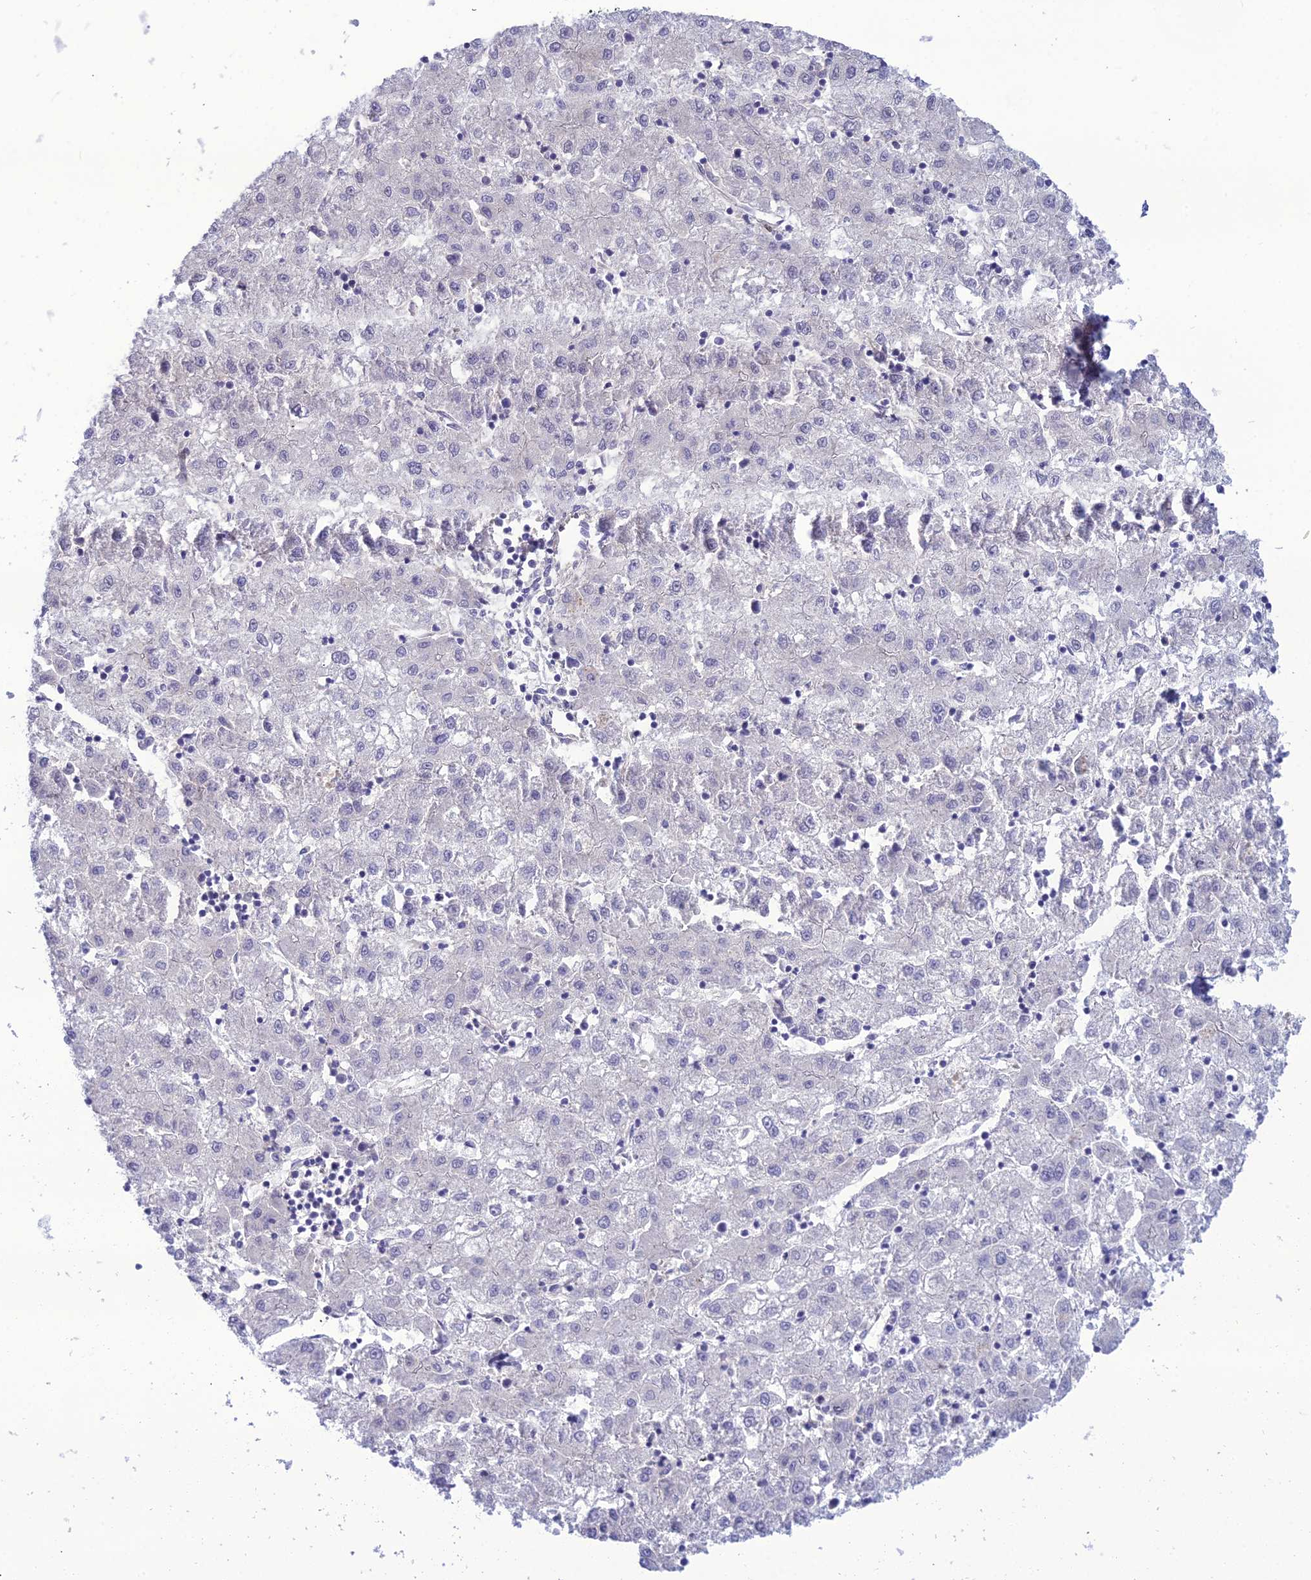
{"staining": {"intensity": "negative", "quantity": "none", "location": "none"}, "tissue": "liver cancer", "cell_type": "Tumor cells", "image_type": "cancer", "snomed": [{"axis": "morphology", "description": "Carcinoma, Hepatocellular, NOS"}, {"axis": "topography", "description": "Liver"}], "caption": "IHC image of neoplastic tissue: liver hepatocellular carcinoma stained with DAB displays no significant protein staining in tumor cells.", "gene": "MB21D2", "patient": {"sex": "male", "age": 72}}